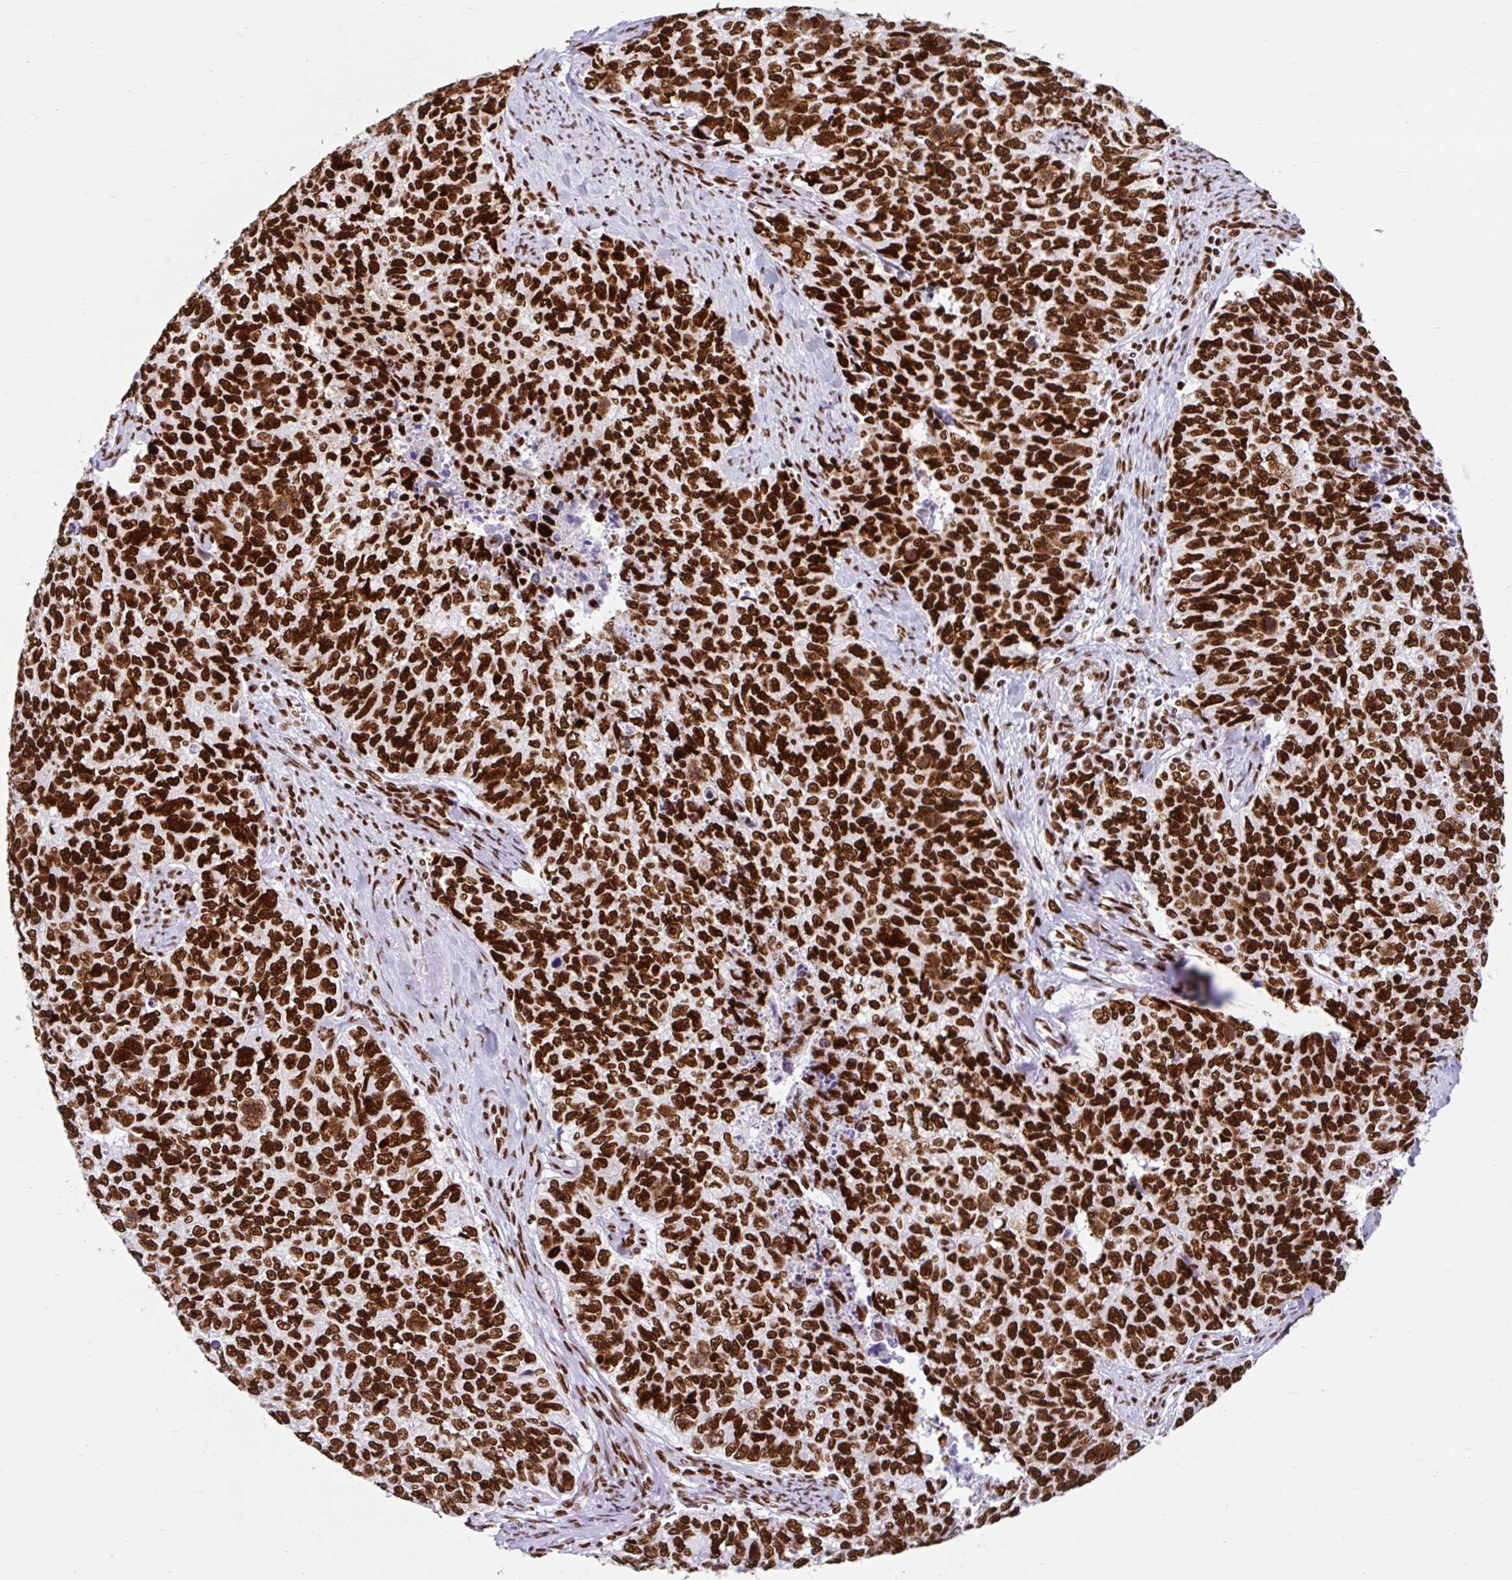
{"staining": {"intensity": "strong", "quantity": ">75%", "location": "nuclear"}, "tissue": "cervical cancer", "cell_type": "Tumor cells", "image_type": "cancer", "snomed": [{"axis": "morphology", "description": "Adenocarcinoma, NOS"}, {"axis": "topography", "description": "Cervix"}], "caption": "The immunohistochemical stain shows strong nuclear expression in tumor cells of adenocarcinoma (cervical) tissue.", "gene": "KHDRBS1", "patient": {"sex": "female", "age": 63}}